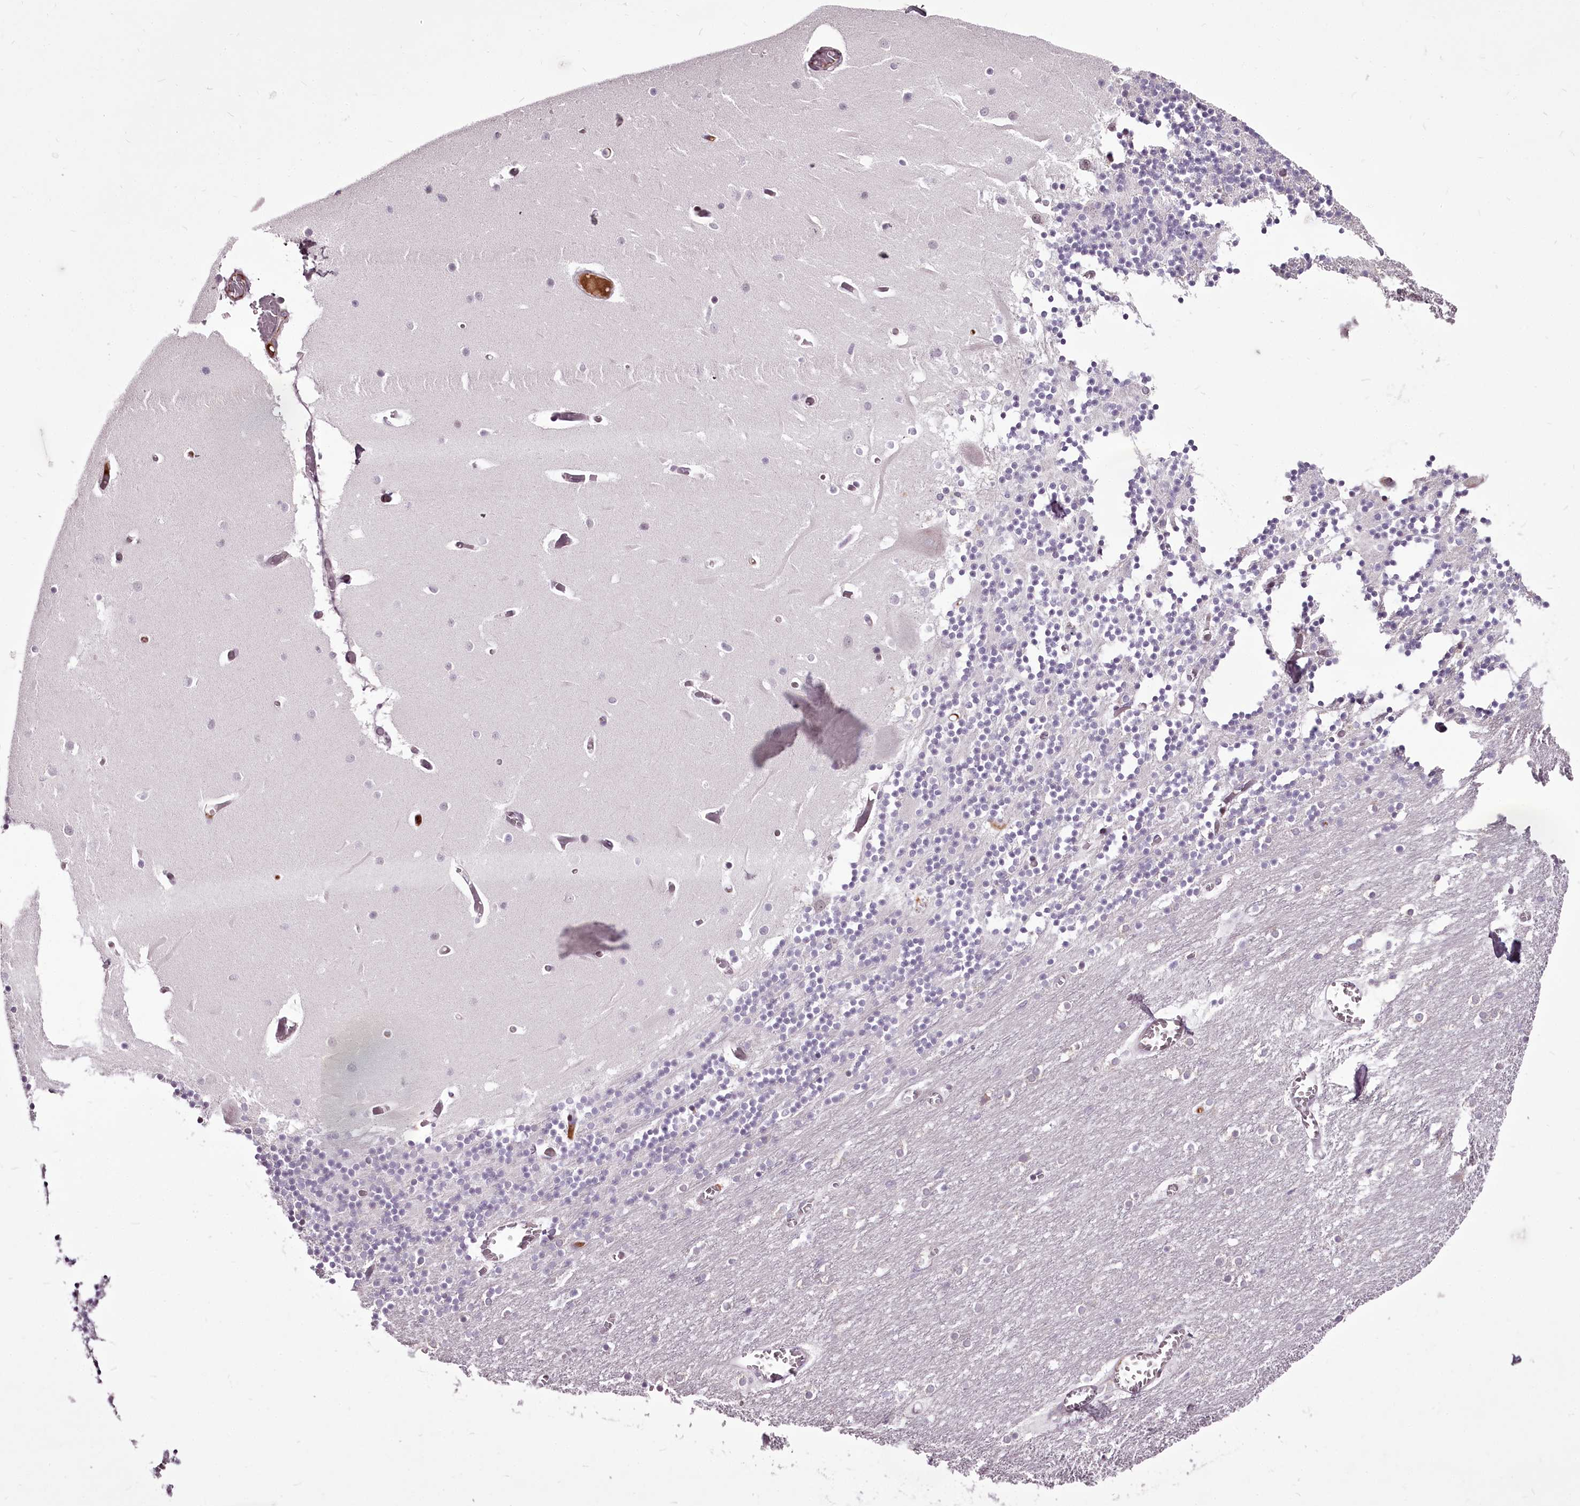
{"staining": {"intensity": "negative", "quantity": "none", "location": "none"}, "tissue": "cerebellum", "cell_type": "Cells in granular layer", "image_type": "normal", "snomed": [{"axis": "morphology", "description": "Normal tissue, NOS"}, {"axis": "topography", "description": "Cerebellum"}], "caption": "This is an immunohistochemistry (IHC) micrograph of normal human cerebellum. There is no expression in cells in granular layer.", "gene": "C1orf56", "patient": {"sex": "female", "age": 28}}